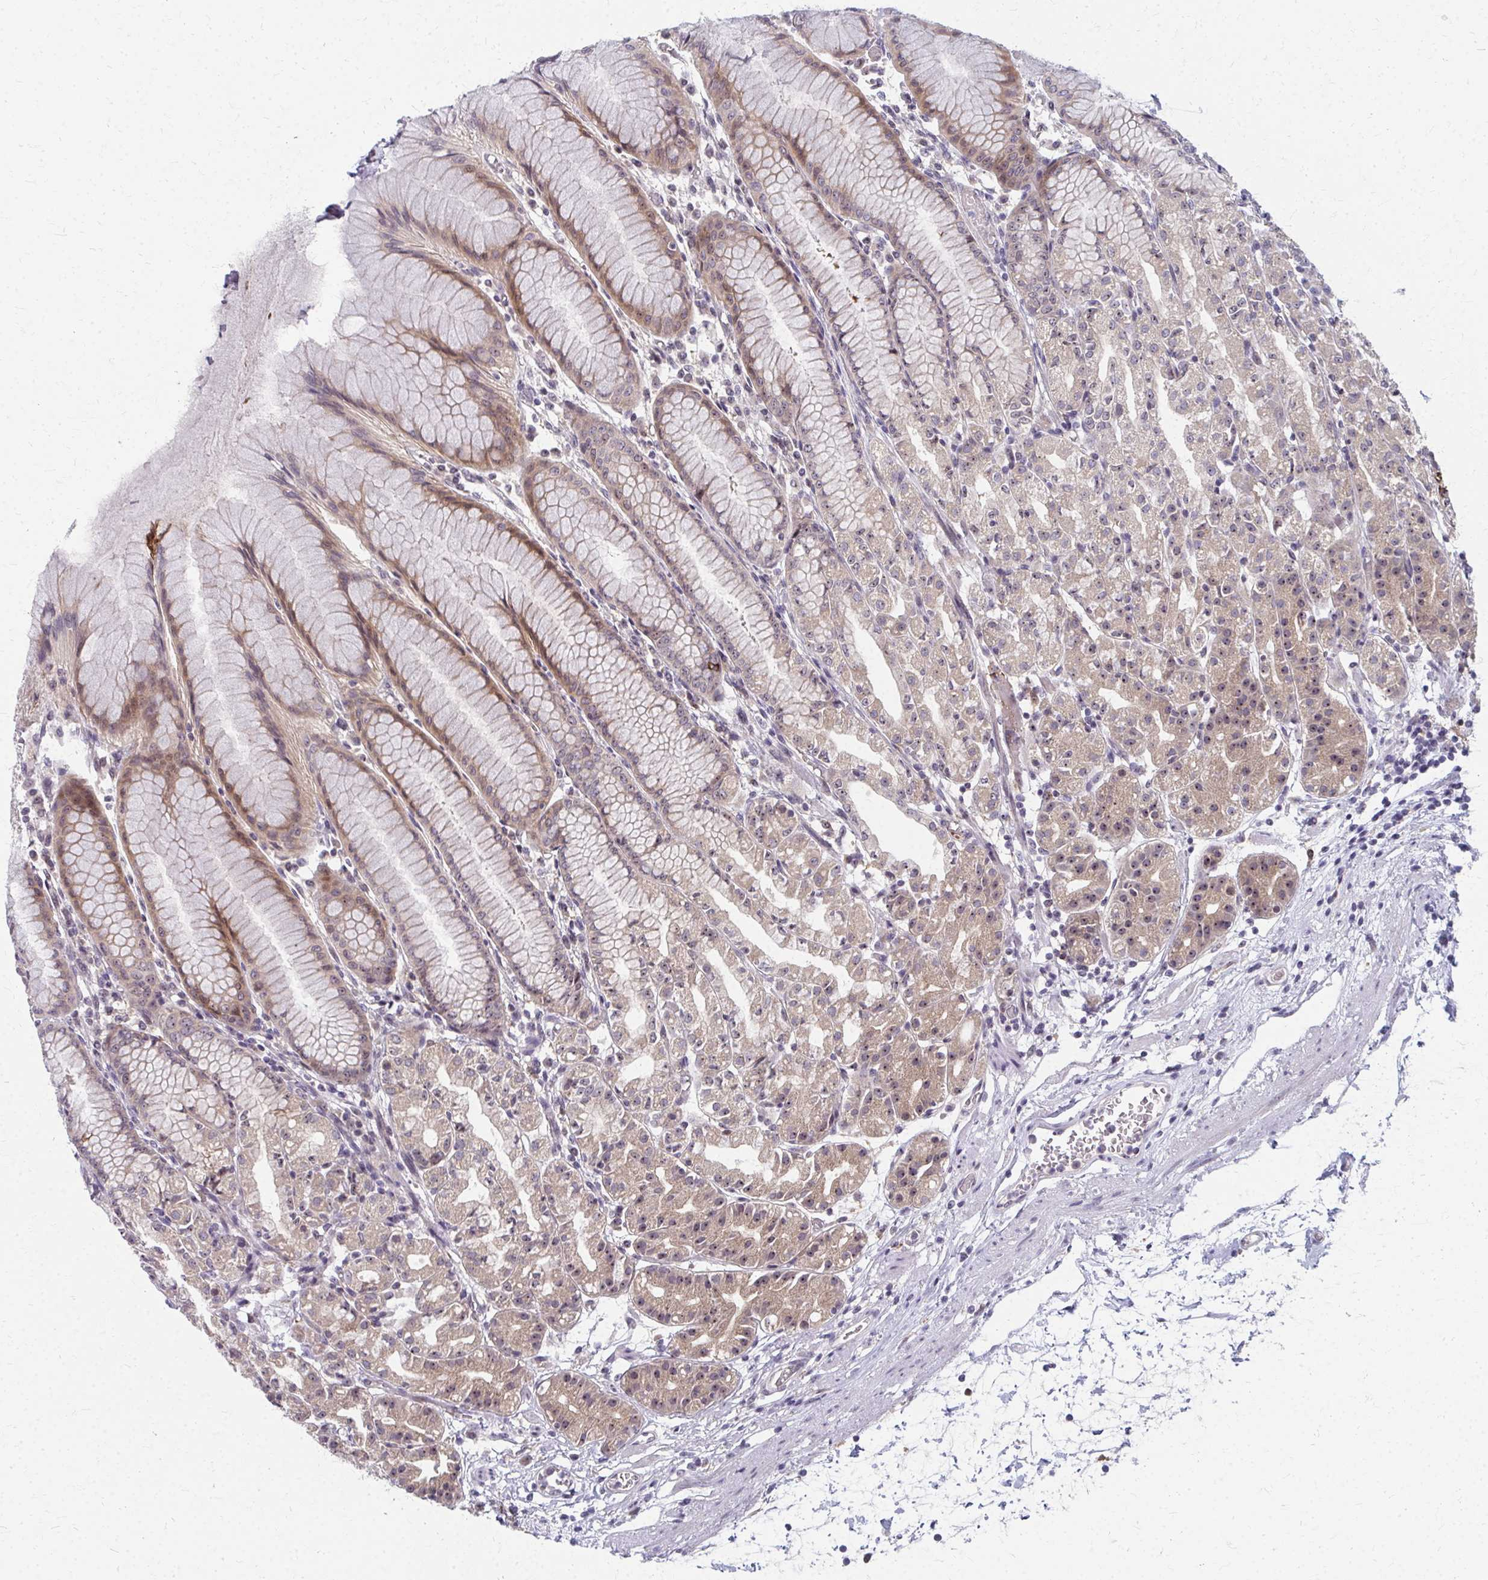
{"staining": {"intensity": "moderate", "quantity": "25%-75%", "location": "cytoplasmic/membranous,nuclear"}, "tissue": "stomach", "cell_type": "Glandular cells", "image_type": "normal", "snomed": [{"axis": "morphology", "description": "Normal tissue, NOS"}, {"axis": "topography", "description": "Stomach"}], "caption": "Stomach stained with immunohistochemistry (IHC) displays moderate cytoplasmic/membranous,nuclear positivity in about 25%-75% of glandular cells.", "gene": "NUDT16", "patient": {"sex": "female", "age": 57}}